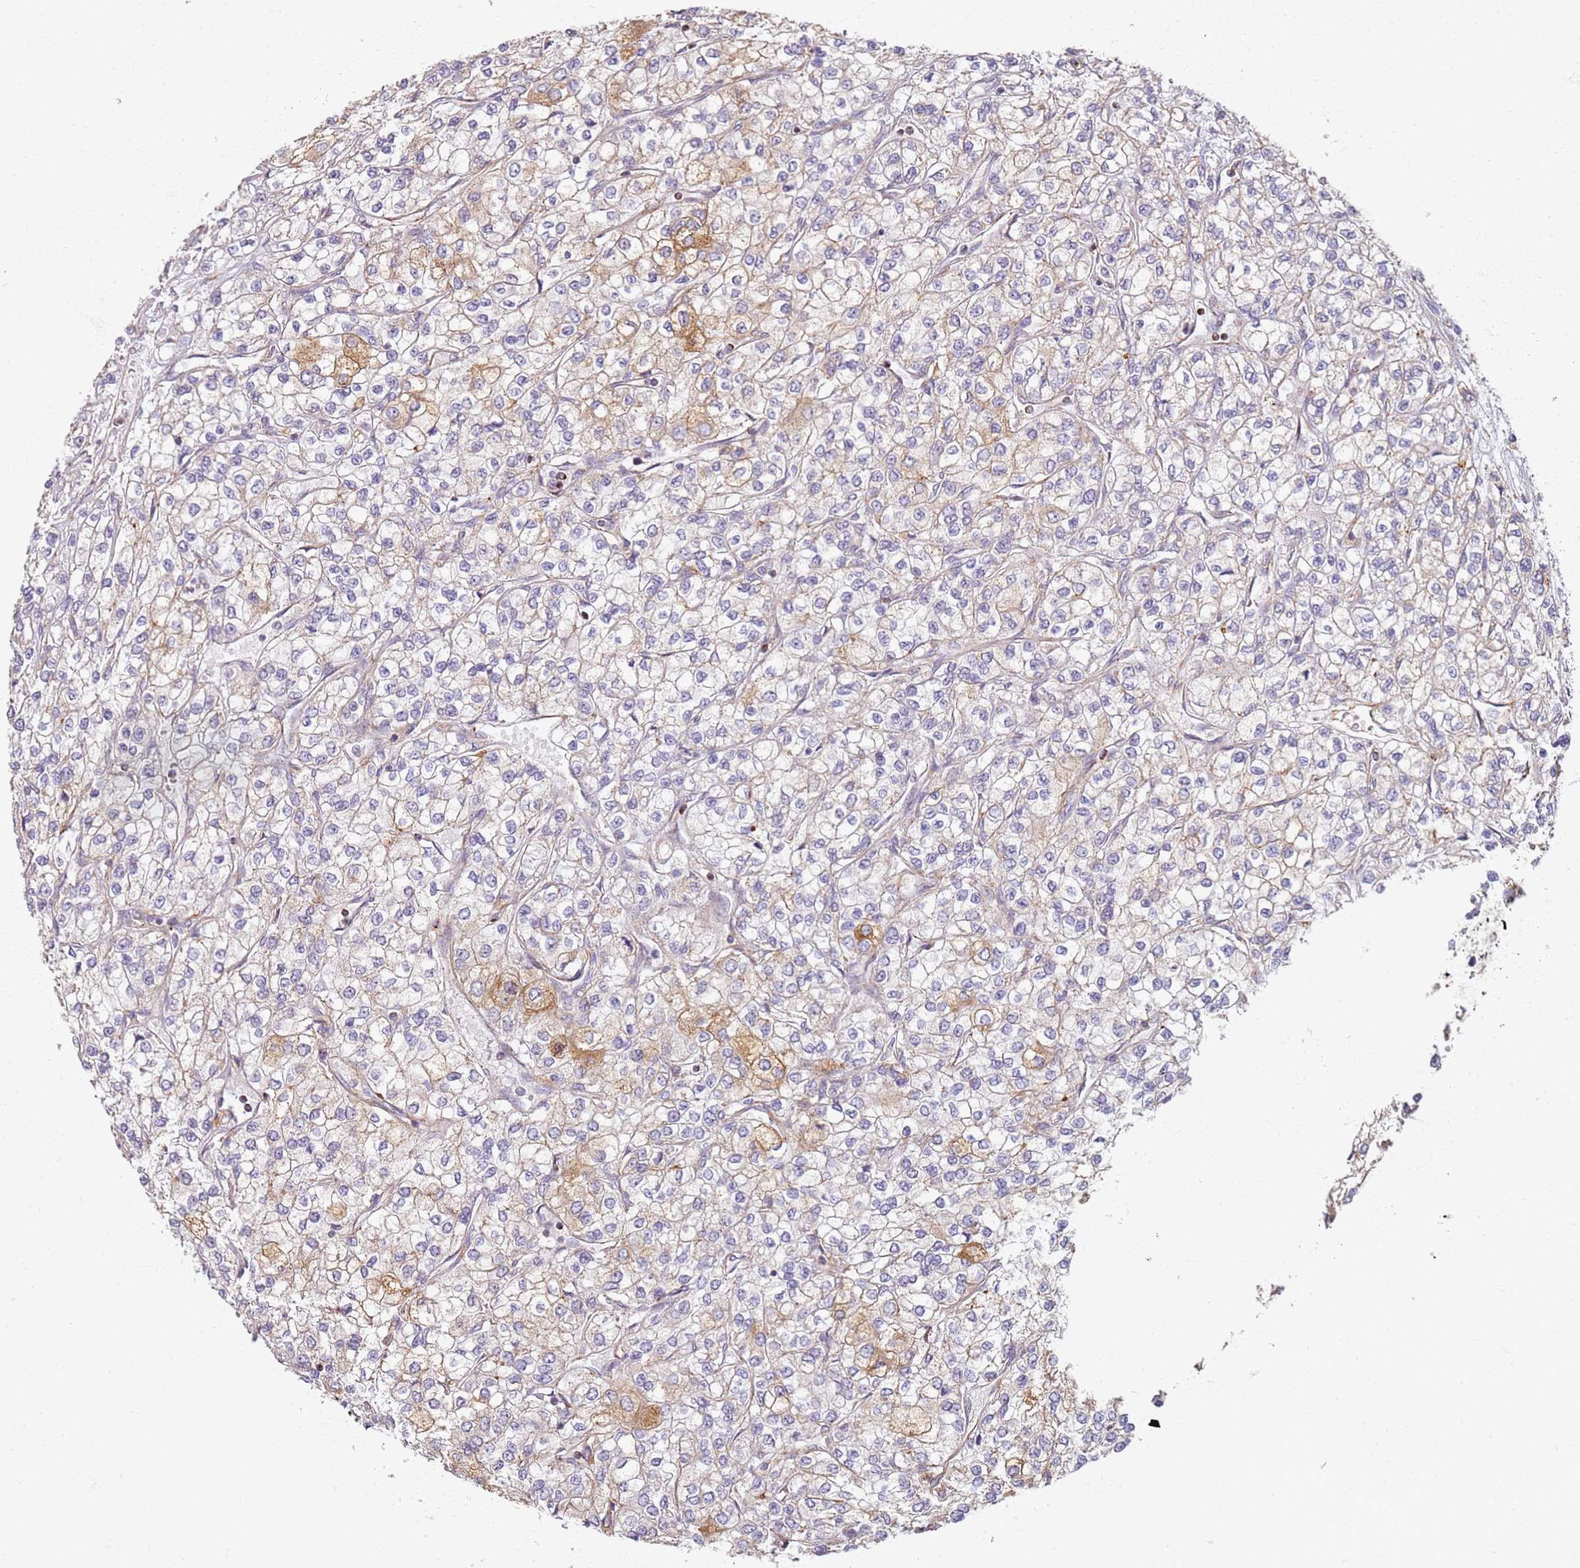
{"staining": {"intensity": "moderate", "quantity": "<25%", "location": "cytoplasmic/membranous"}, "tissue": "renal cancer", "cell_type": "Tumor cells", "image_type": "cancer", "snomed": [{"axis": "morphology", "description": "Adenocarcinoma, NOS"}, {"axis": "topography", "description": "Kidney"}], "caption": "DAB (3,3'-diaminobenzidine) immunohistochemical staining of human adenocarcinoma (renal) shows moderate cytoplasmic/membranous protein expression in approximately <25% of tumor cells.", "gene": "PROKR2", "patient": {"sex": "male", "age": 80}}